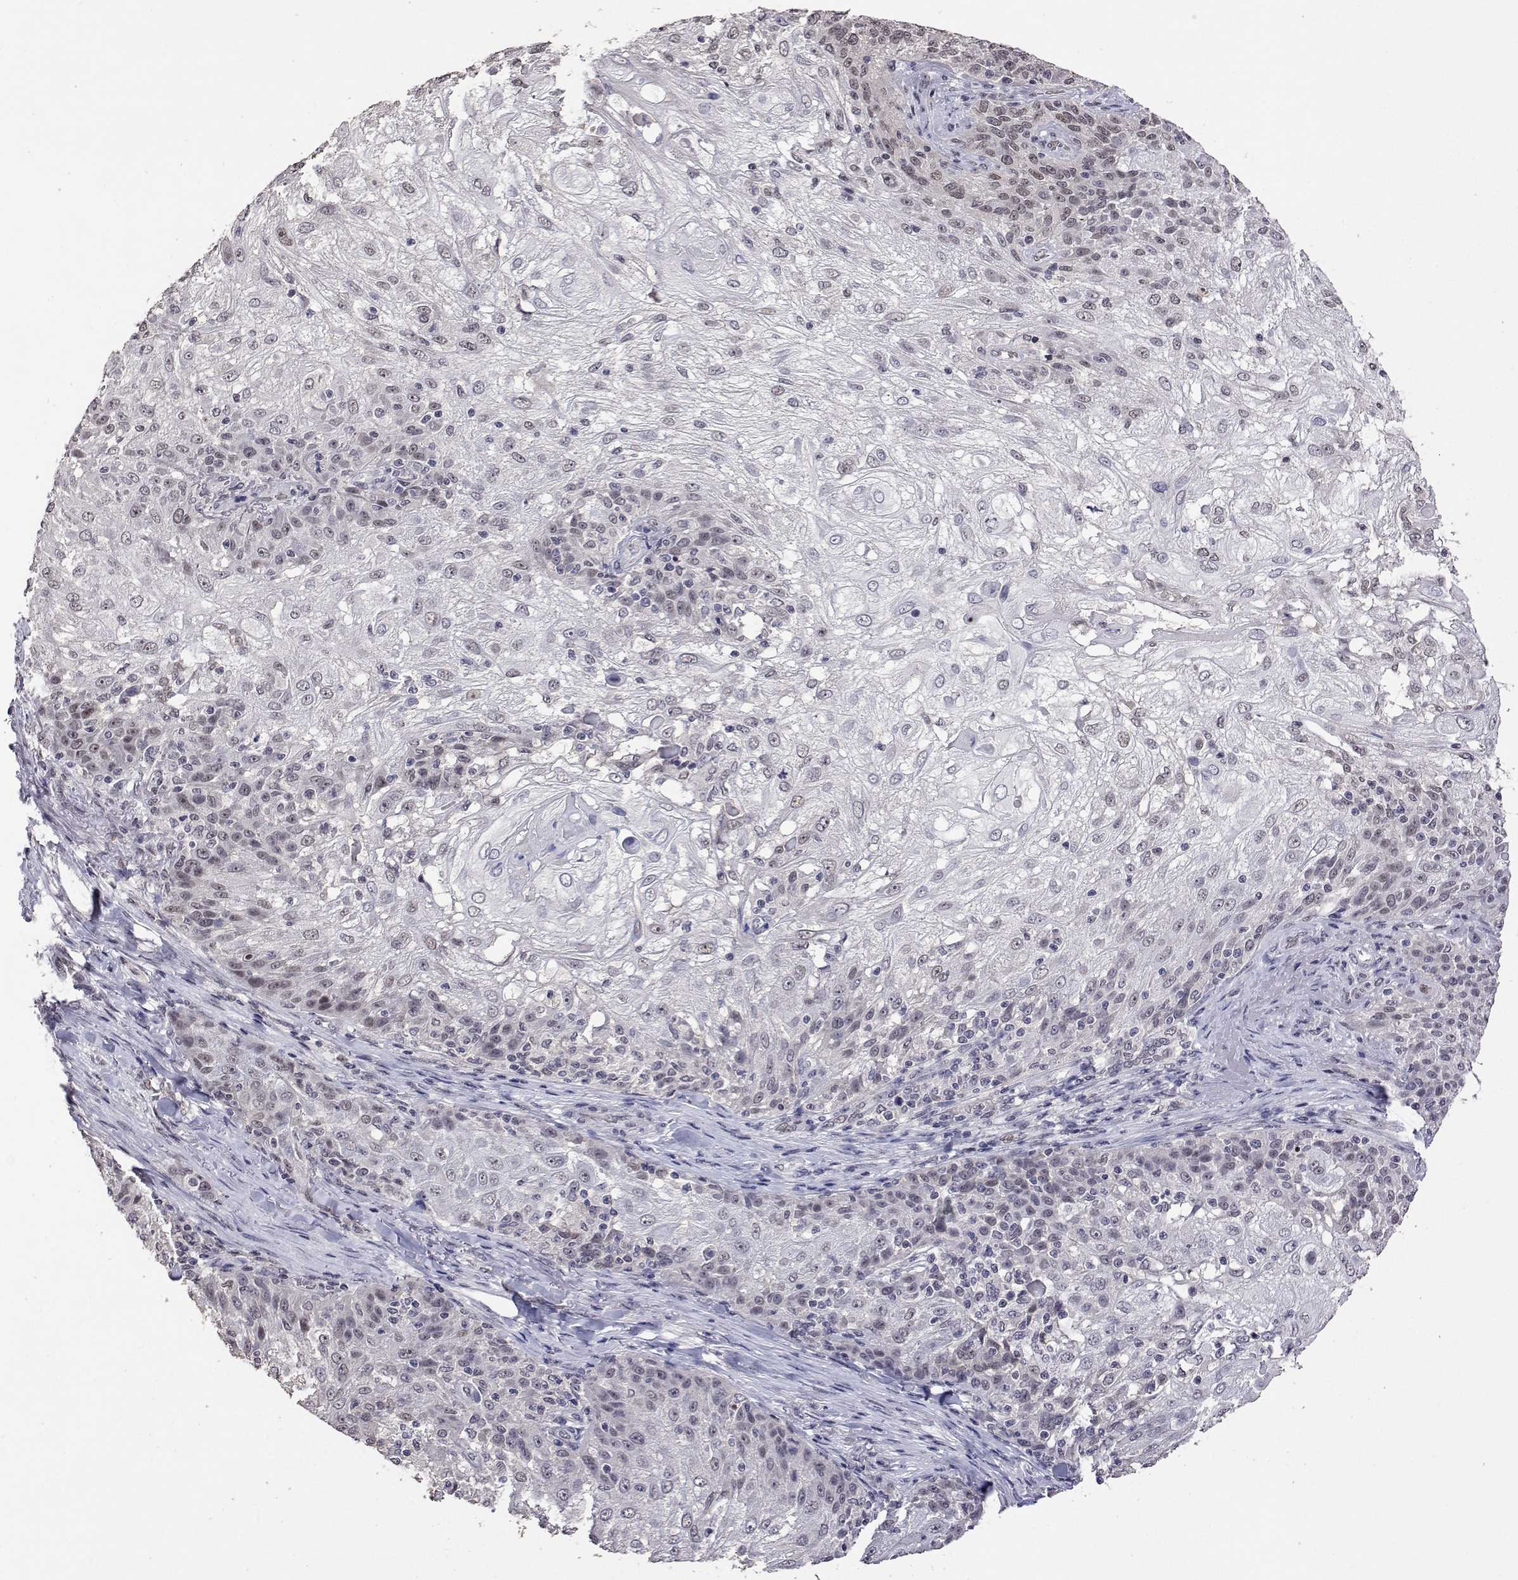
{"staining": {"intensity": "weak", "quantity": "25%-75%", "location": "nuclear"}, "tissue": "skin cancer", "cell_type": "Tumor cells", "image_type": "cancer", "snomed": [{"axis": "morphology", "description": "Normal tissue, NOS"}, {"axis": "morphology", "description": "Squamous cell carcinoma, NOS"}, {"axis": "topography", "description": "Skin"}], "caption": "Weak nuclear protein expression is seen in about 25%-75% of tumor cells in skin cancer (squamous cell carcinoma).", "gene": "HNRNPA0", "patient": {"sex": "female", "age": 83}}